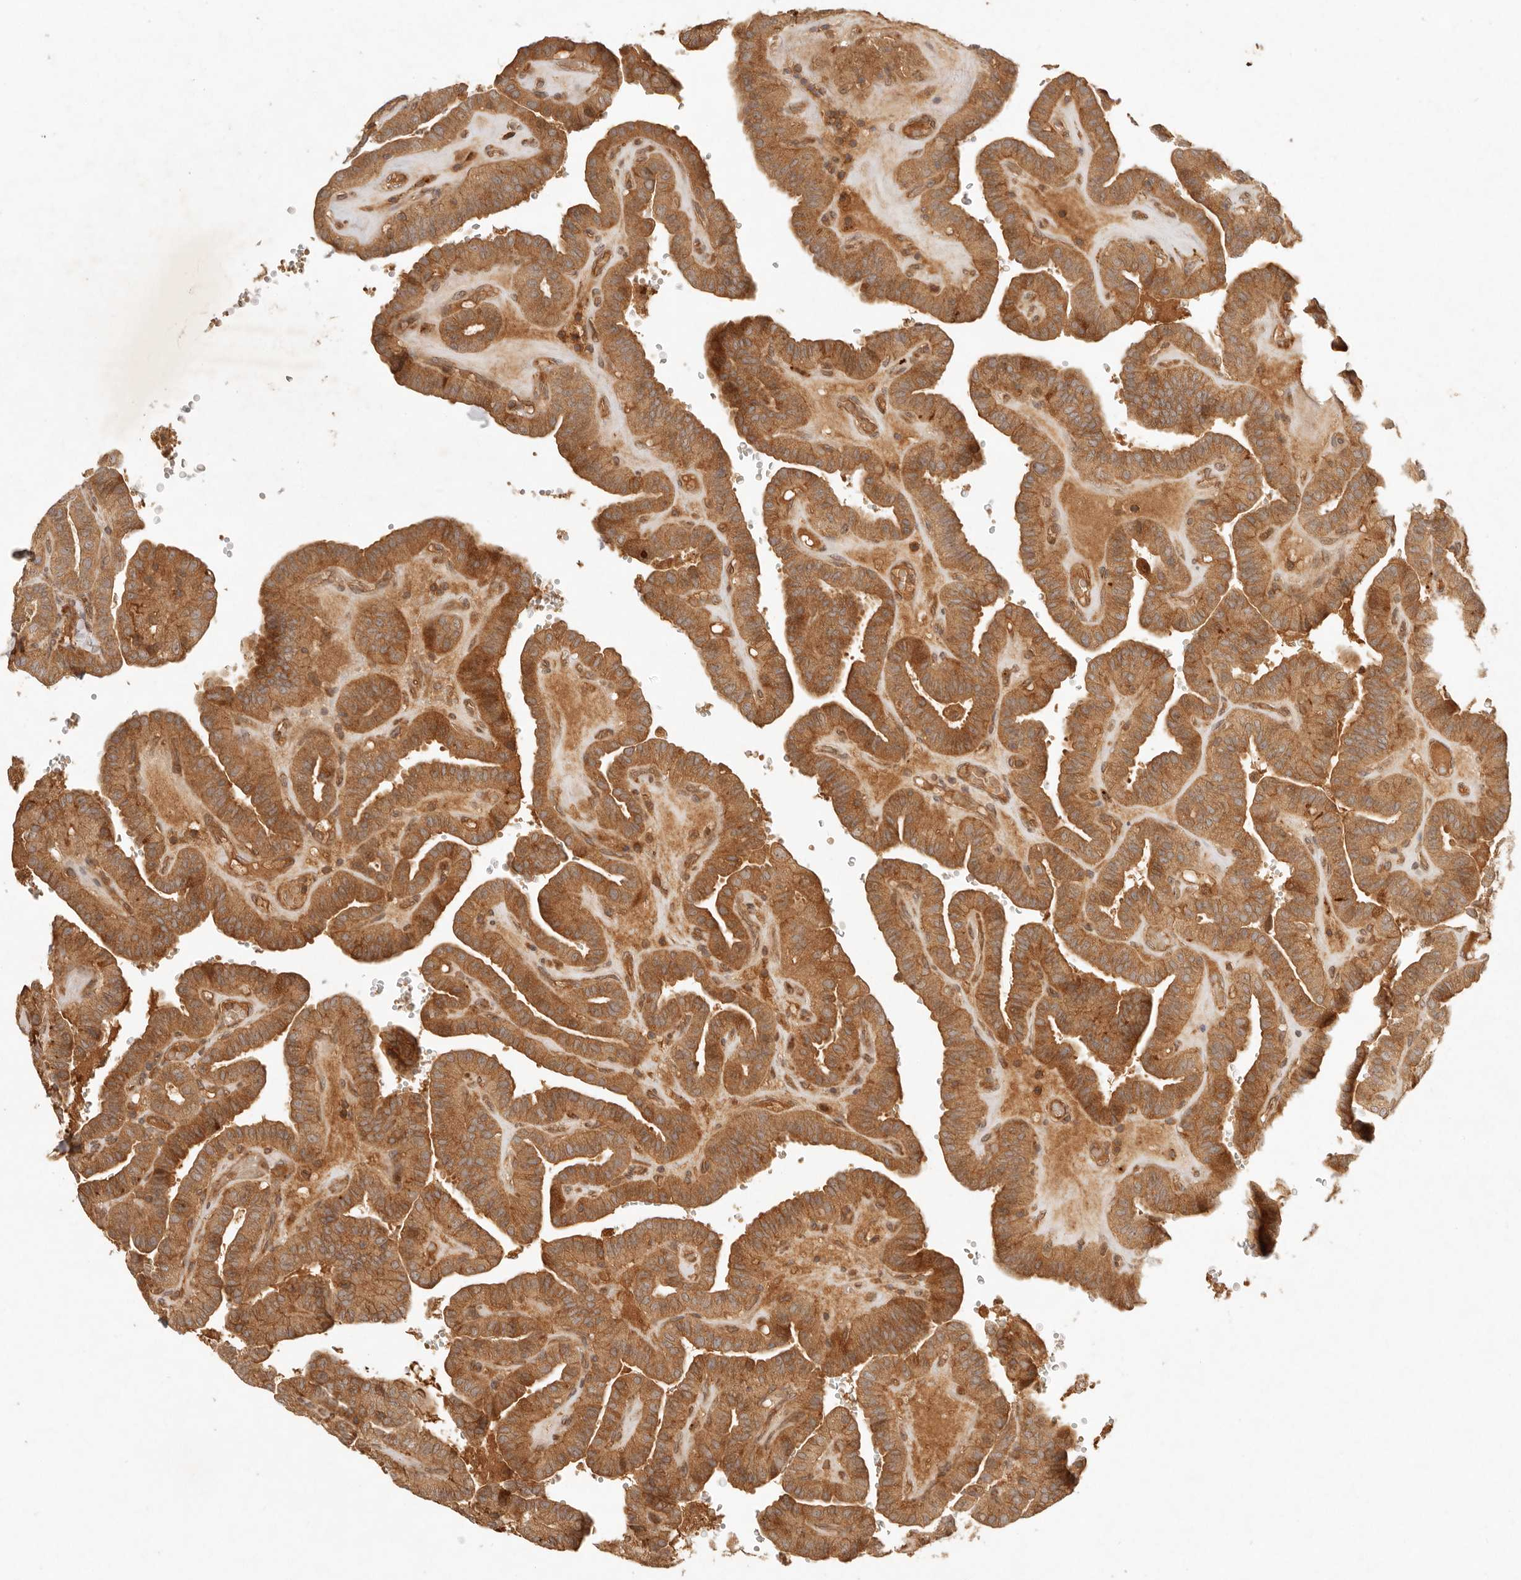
{"staining": {"intensity": "strong", "quantity": ">75%", "location": "cytoplasmic/membranous"}, "tissue": "thyroid cancer", "cell_type": "Tumor cells", "image_type": "cancer", "snomed": [{"axis": "morphology", "description": "Papillary adenocarcinoma, NOS"}, {"axis": "topography", "description": "Thyroid gland"}], "caption": "This is a histology image of immunohistochemistry (IHC) staining of thyroid cancer, which shows strong positivity in the cytoplasmic/membranous of tumor cells.", "gene": "ANKRD61", "patient": {"sex": "male", "age": 77}}